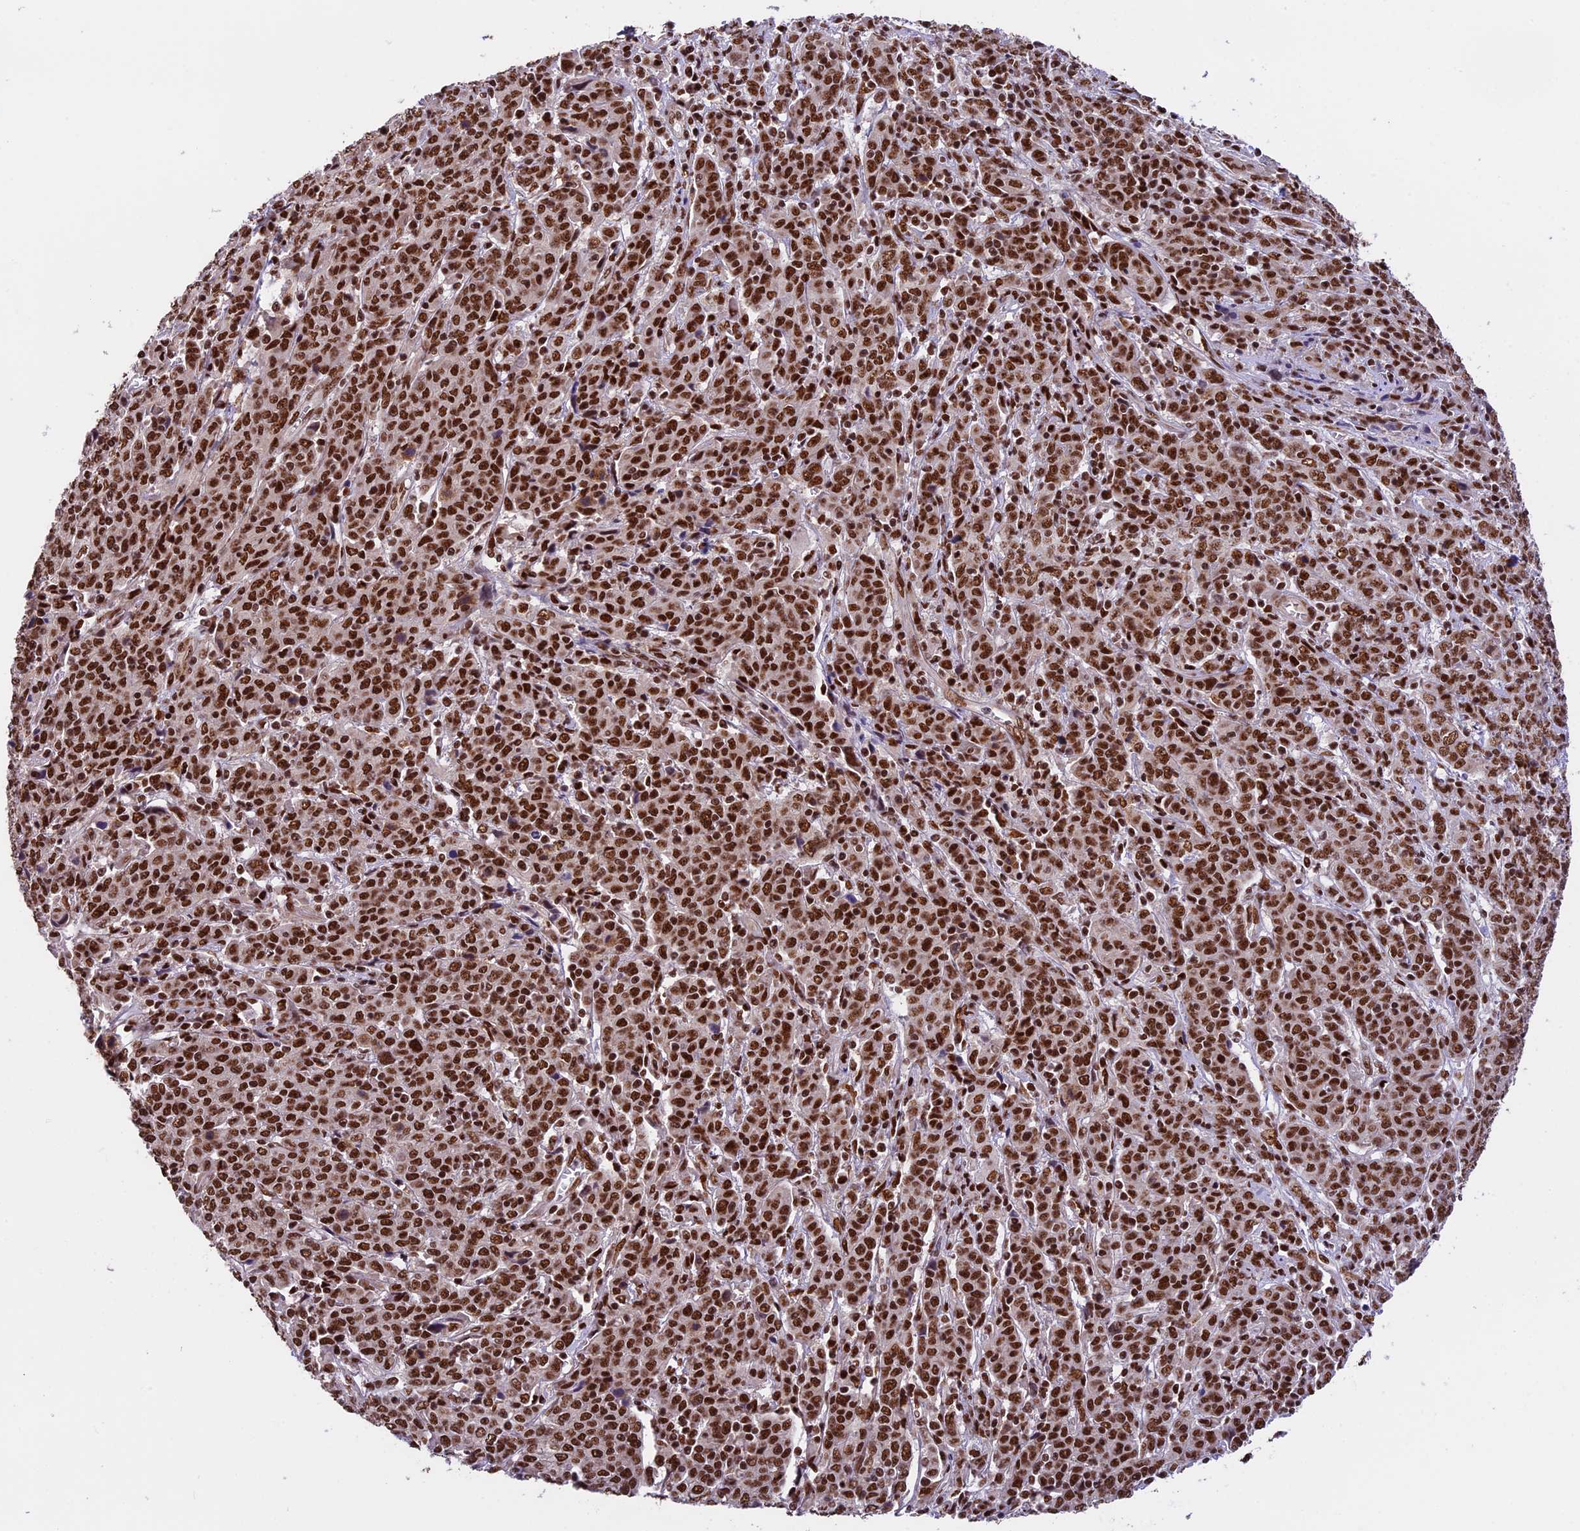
{"staining": {"intensity": "strong", "quantity": ">75%", "location": "nuclear"}, "tissue": "cervical cancer", "cell_type": "Tumor cells", "image_type": "cancer", "snomed": [{"axis": "morphology", "description": "Squamous cell carcinoma, NOS"}, {"axis": "topography", "description": "Cervix"}], "caption": "Immunohistochemical staining of human cervical cancer (squamous cell carcinoma) displays high levels of strong nuclear protein expression in about >75% of tumor cells. (brown staining indicates protein expression, while blue staining denotes nuclei).", "gene": "RAMAC", "patient": {"sex": "female", "age": 67}}